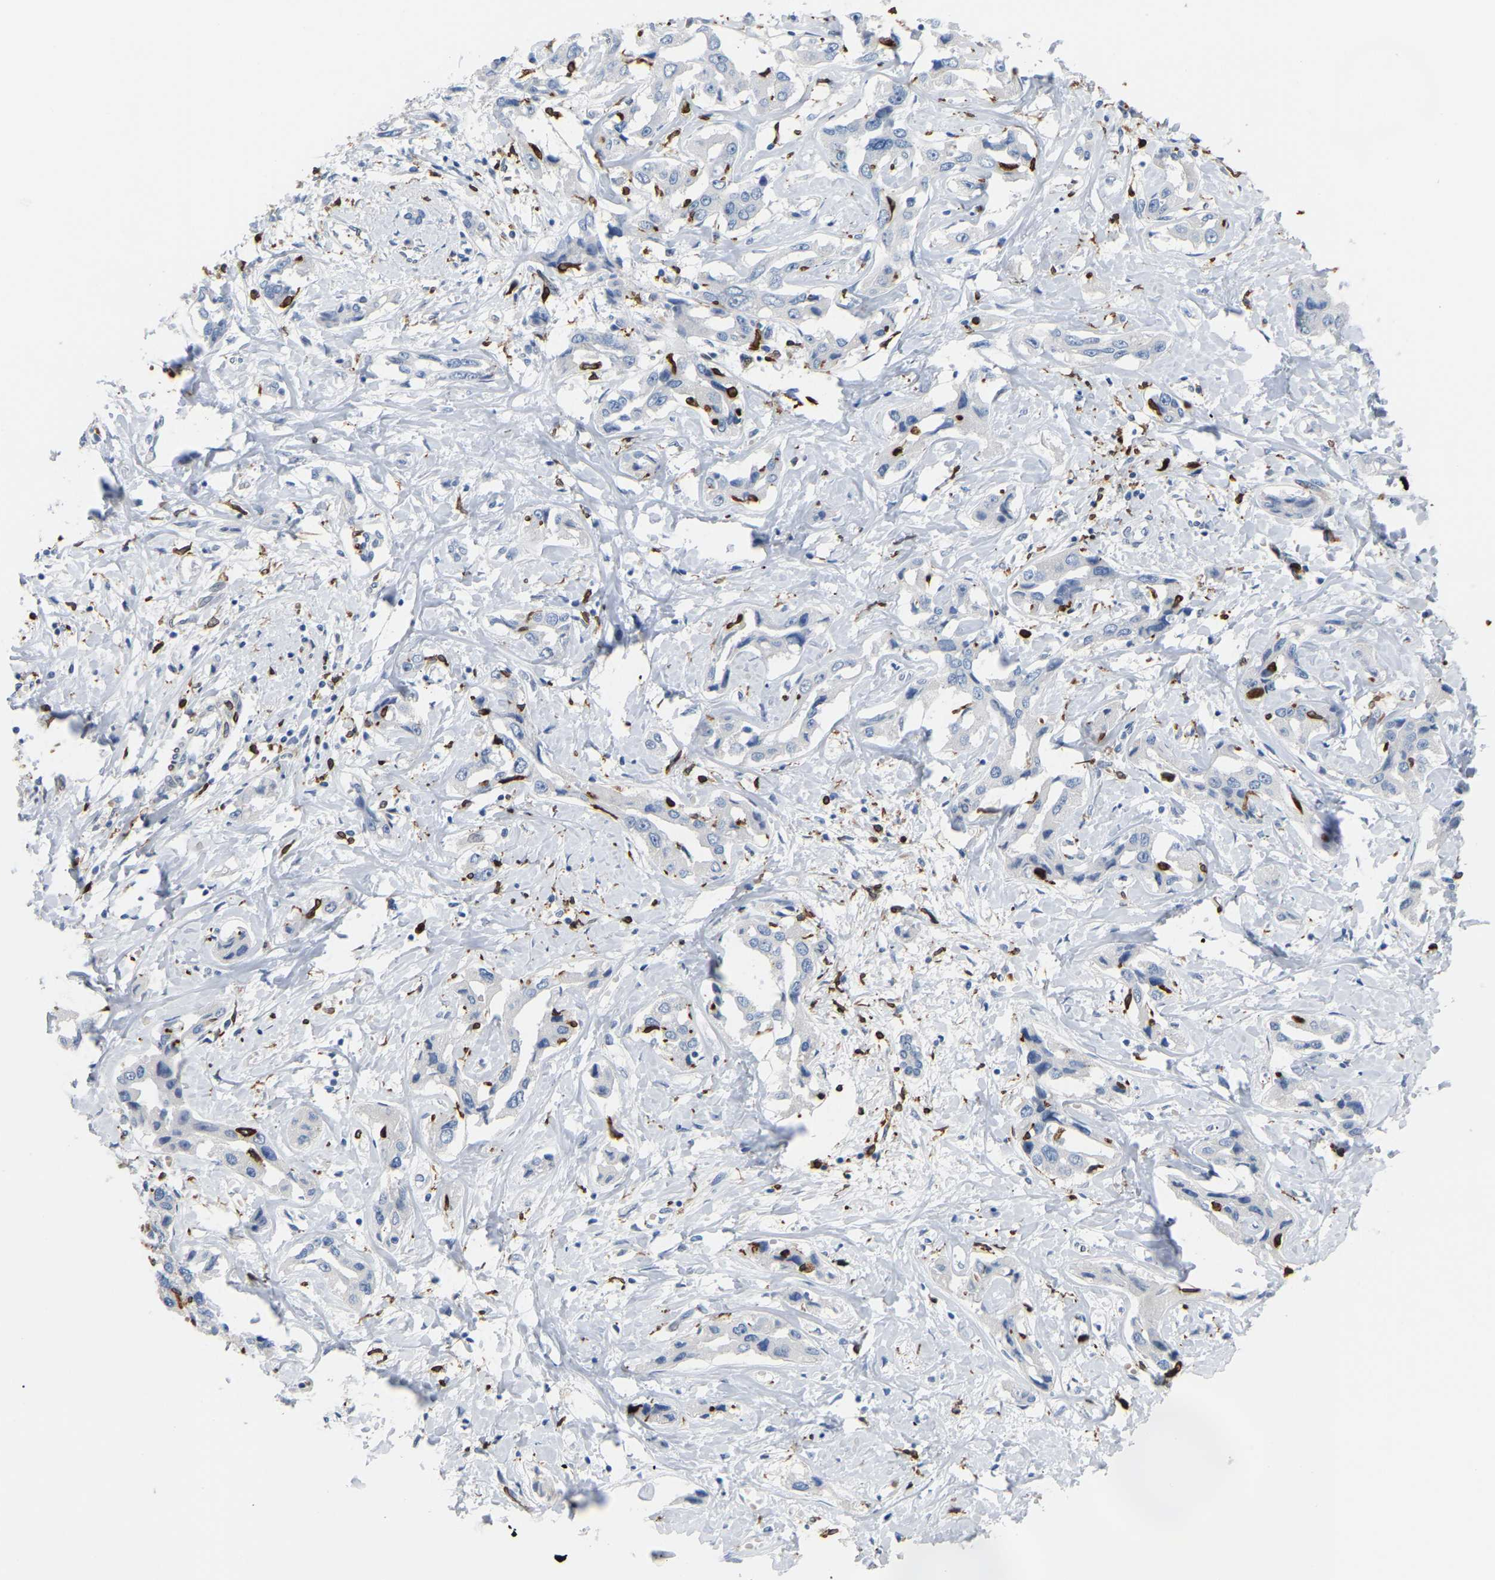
{"staining": {"intensity": "negative", "quantity": "none", "location": "none"}, "tissue": "liver cancer", "cell_type": "Tumor cells", "image_type": "cancer", "snomed": [{"axis": "morphology", "description": "Cholangiocarcinoma"}, {"axis": "topography", "description": "Liver"}], "caption": "Photomicrograph shows no significant protein staining in tumor cells of cholangiocarcinoma (liver). (DAB (3,3'-diaminobenzidine) immunohistochemistry, high magnification).", "gene": "PTGS1", "patient": {"sex": "male", "age": 59}}